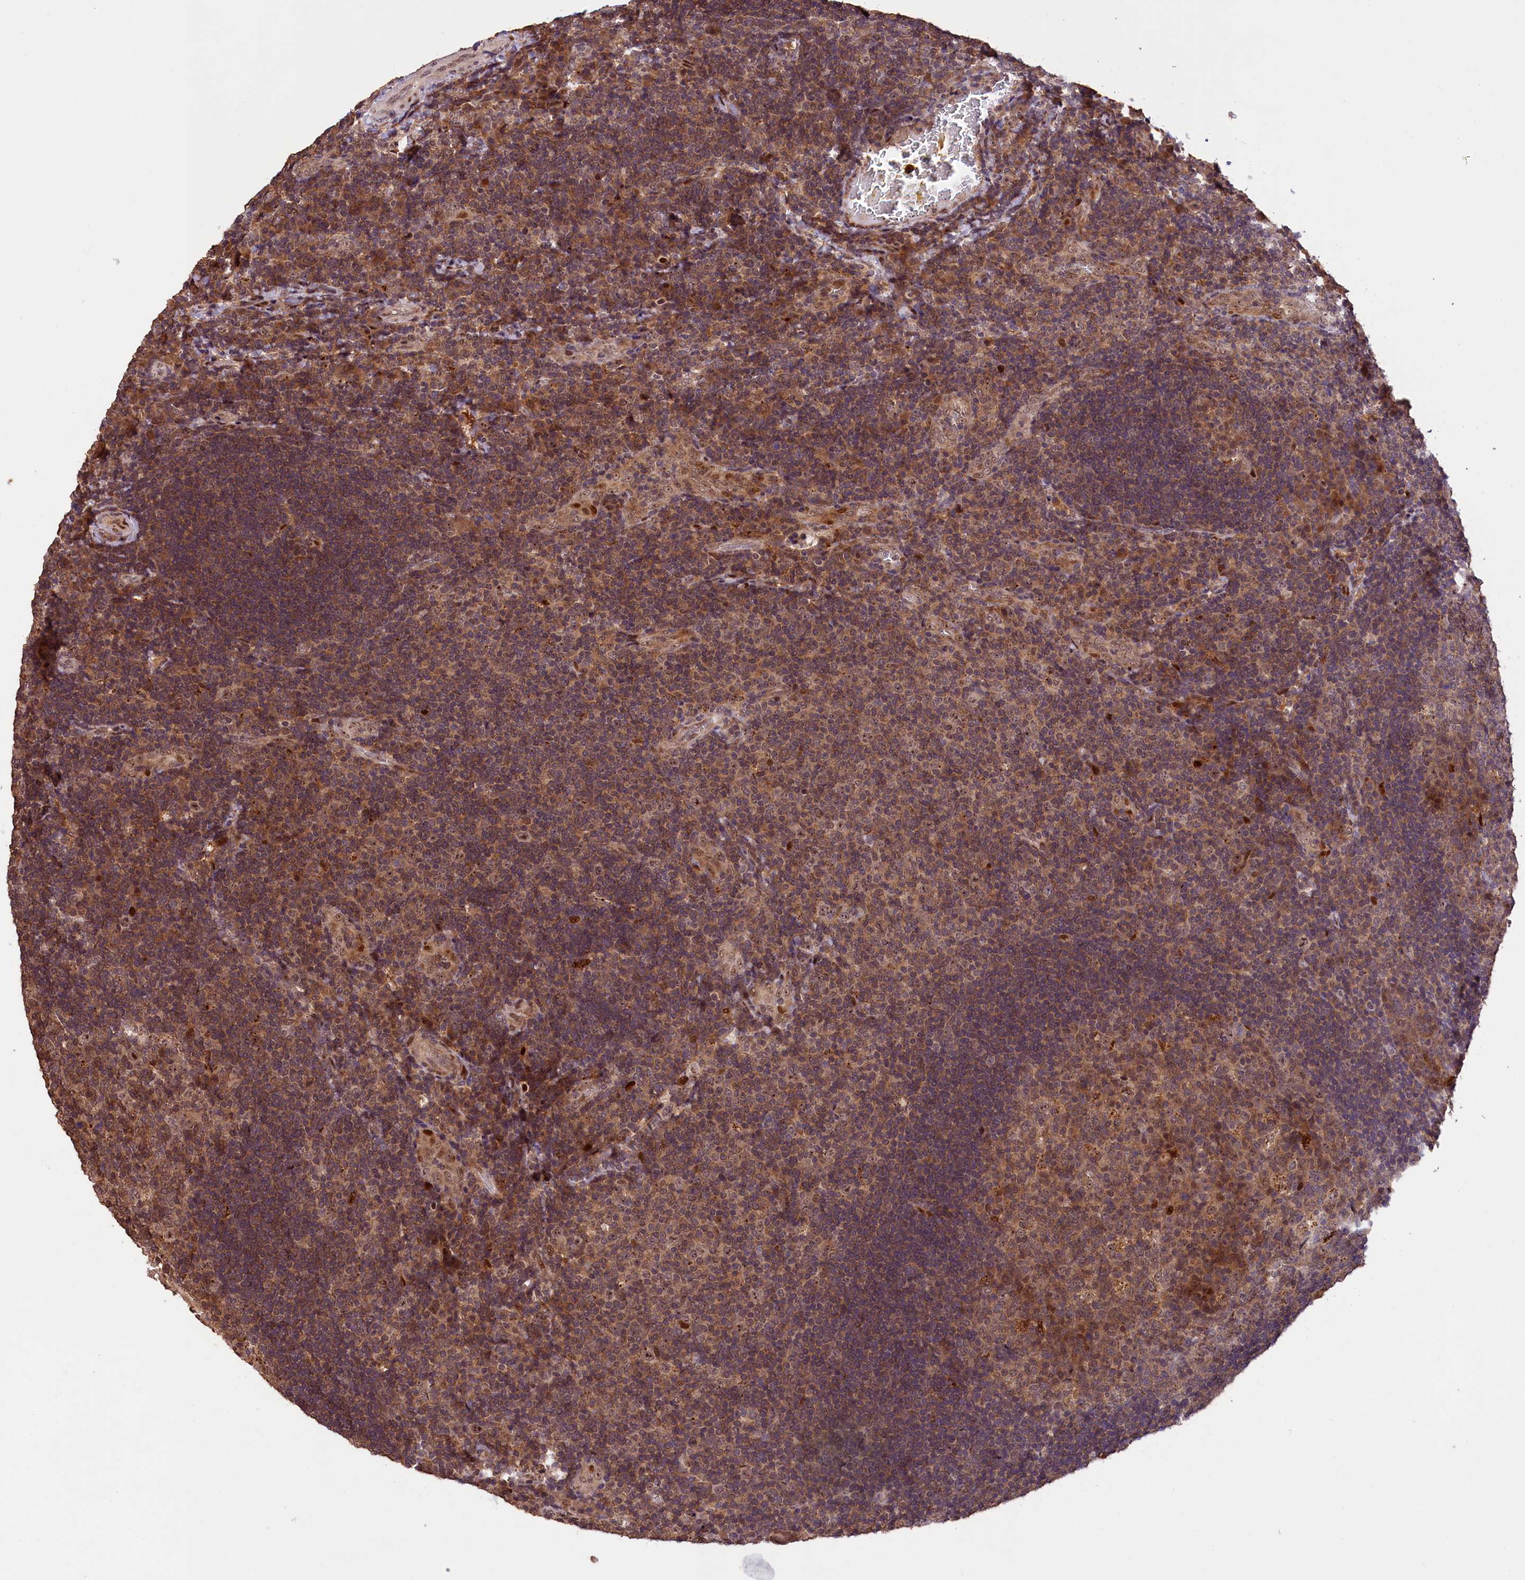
{"staining": {"intensity": "moderate", "quantity": "25%-75%", "location": "cytoplasmic/membranous,nuclear"}, "tissue": "tonsil", "cell_type": "Germinal center cells", "image_type": "normal", "snomed": [{"axis": "morphology", "description": "Normal tissue, NOS"}, {"axis": "topography", "description": "Tonsil"}], "caption": "Human tonsil stained for a protein (brown) reveals moderate cytoplasmic/membranous,nuclear positive positivity in about 25%-75% of germinal center cells.", "gene": "PHAF1", "patient": {"sex": "male", "age": 17}}